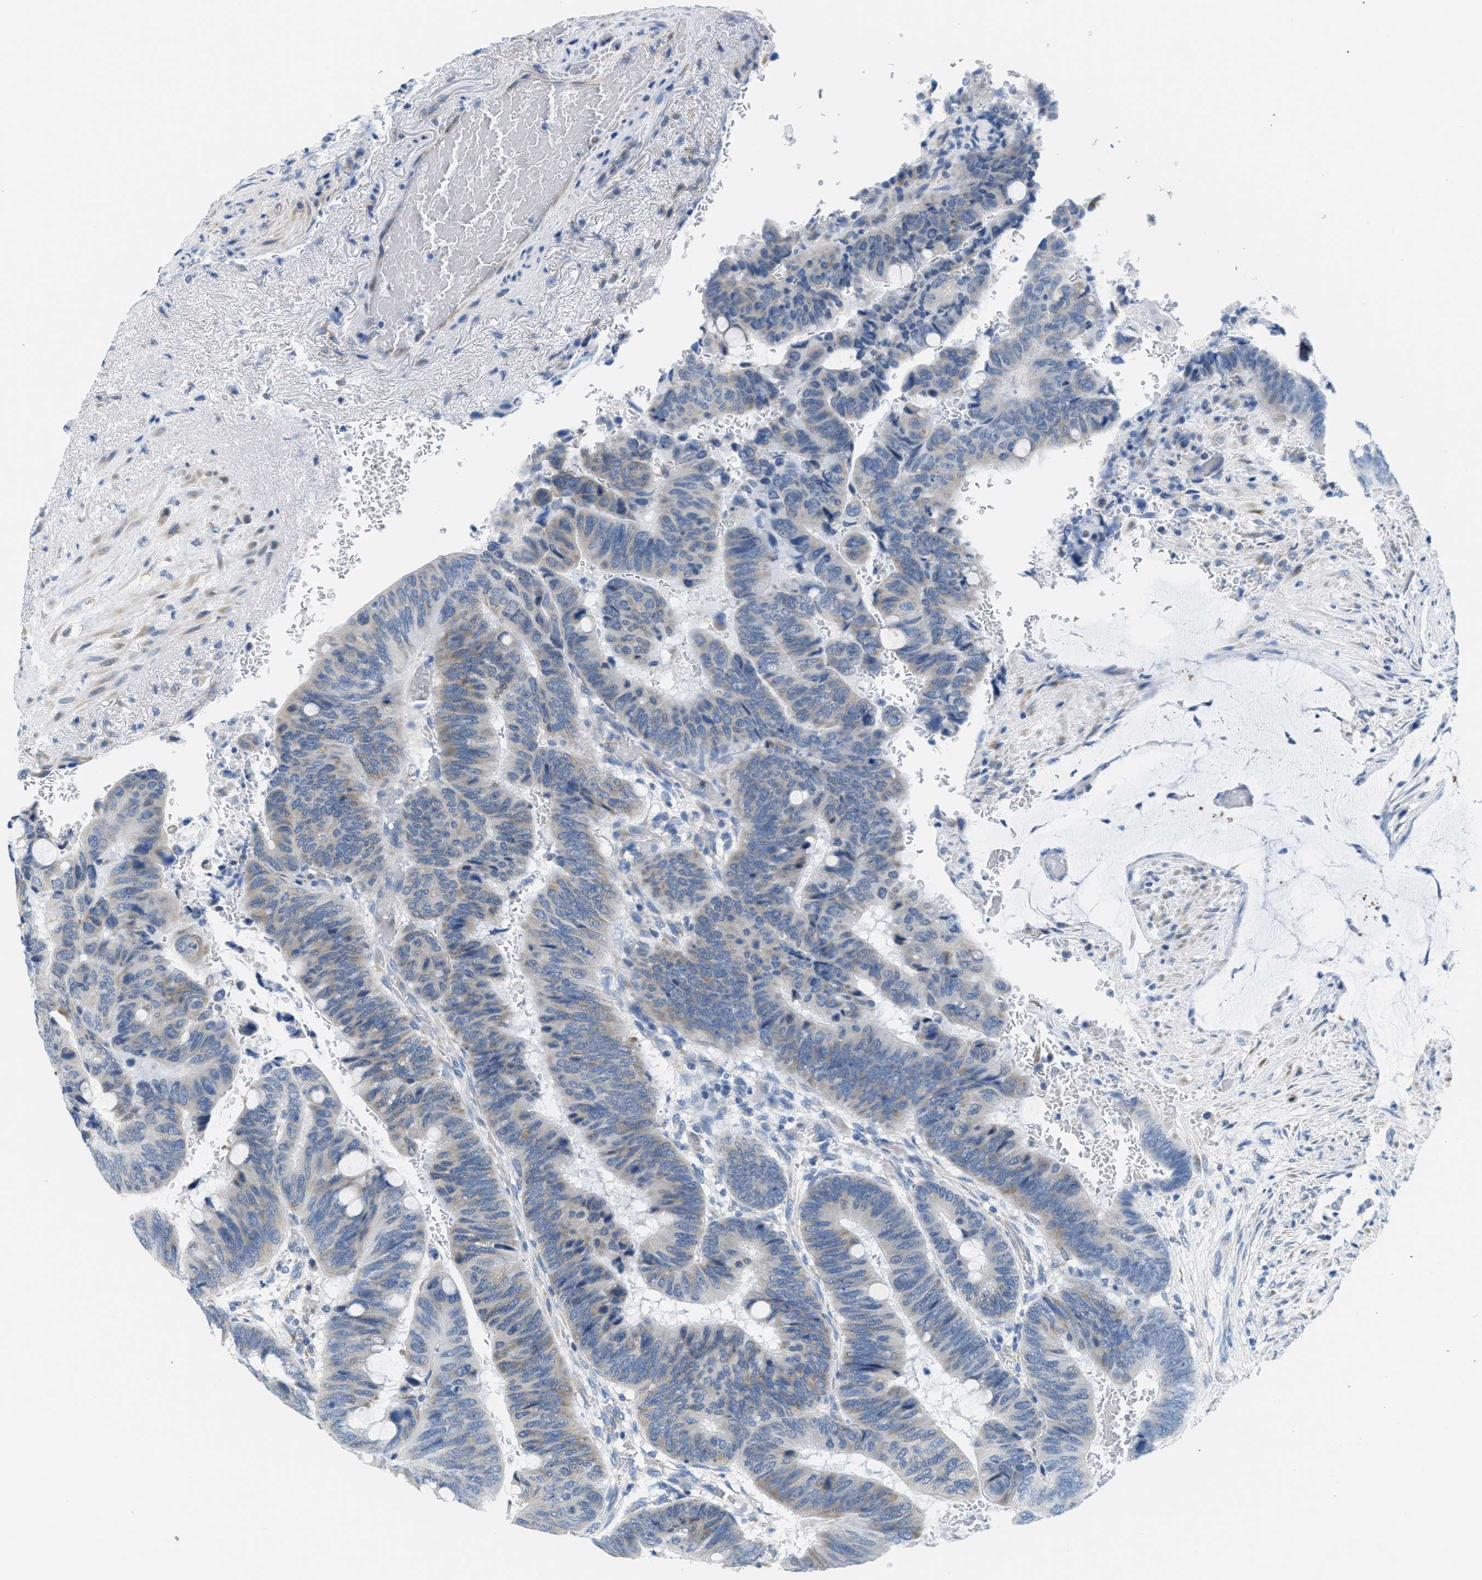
{"staining": {"intensity": "moderate", "quantity": "<25%", "location": "cytoplasmic/membranous"}, "tissue": "colorectal cancer", "cell_type": "Tumor cells", "image_type": "cancer", "snomed": [{"axis": "morphology", "description": "Normal tissue, NOS"}, {"axis": "morphology", "description": "Adenocarcinoma, NOS"}, {"axis": "topography", "description": "Rectum"}], "caption": "There is low levels of moderate cytoplasmic/membranous staining in tumor cells of colorectal adenocarcinoma, as demonstrated by immunohistochemical staining (brown color).", "gene": "PTDSS1", "patient": {"sex": "male", "age": 92}}